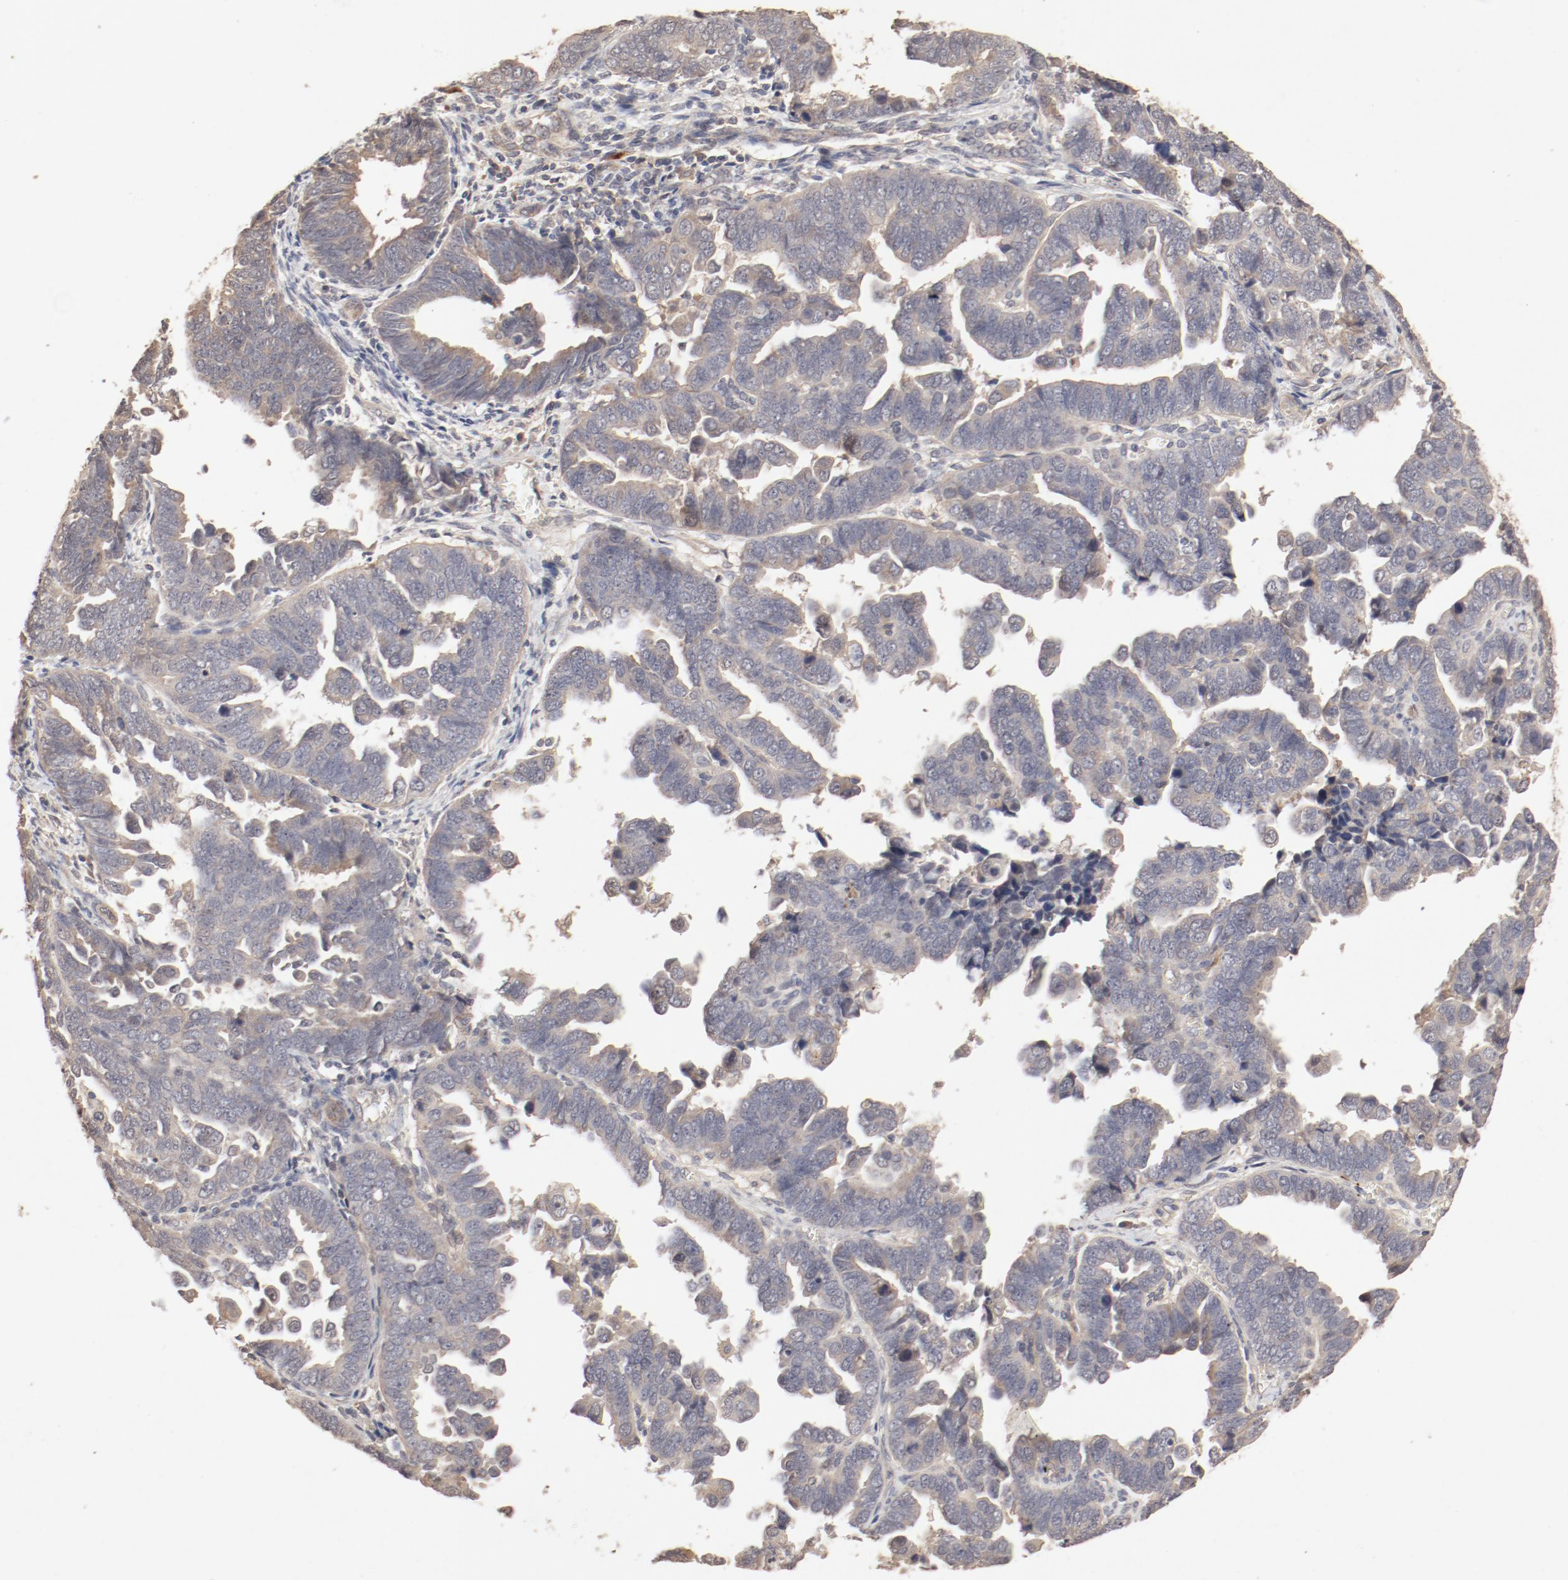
{"staining": {"intensity": "moderate", "quantity": ">75%", "location": "cytoplasmic/membranous"}, "tissue": "endometrial cancer", "cell_type": "Tumor cells", "image_type": "cancer", "snomed": [{"axis": "morphology", "description": "Adenocarcinoma, NOS"}, {"axis": "topography", "description": "Endometrium"}], "caption": "This histopathology image displays immunohistochemistry (IHC) staining of human endometrial cancer (adenocarcinoma), with medium moderate cytoplasmic/membranous positivity in approximately >75% of tumor cells.", "gene": "IL3RA", "patient": {"sex": "female", "age": 75}}